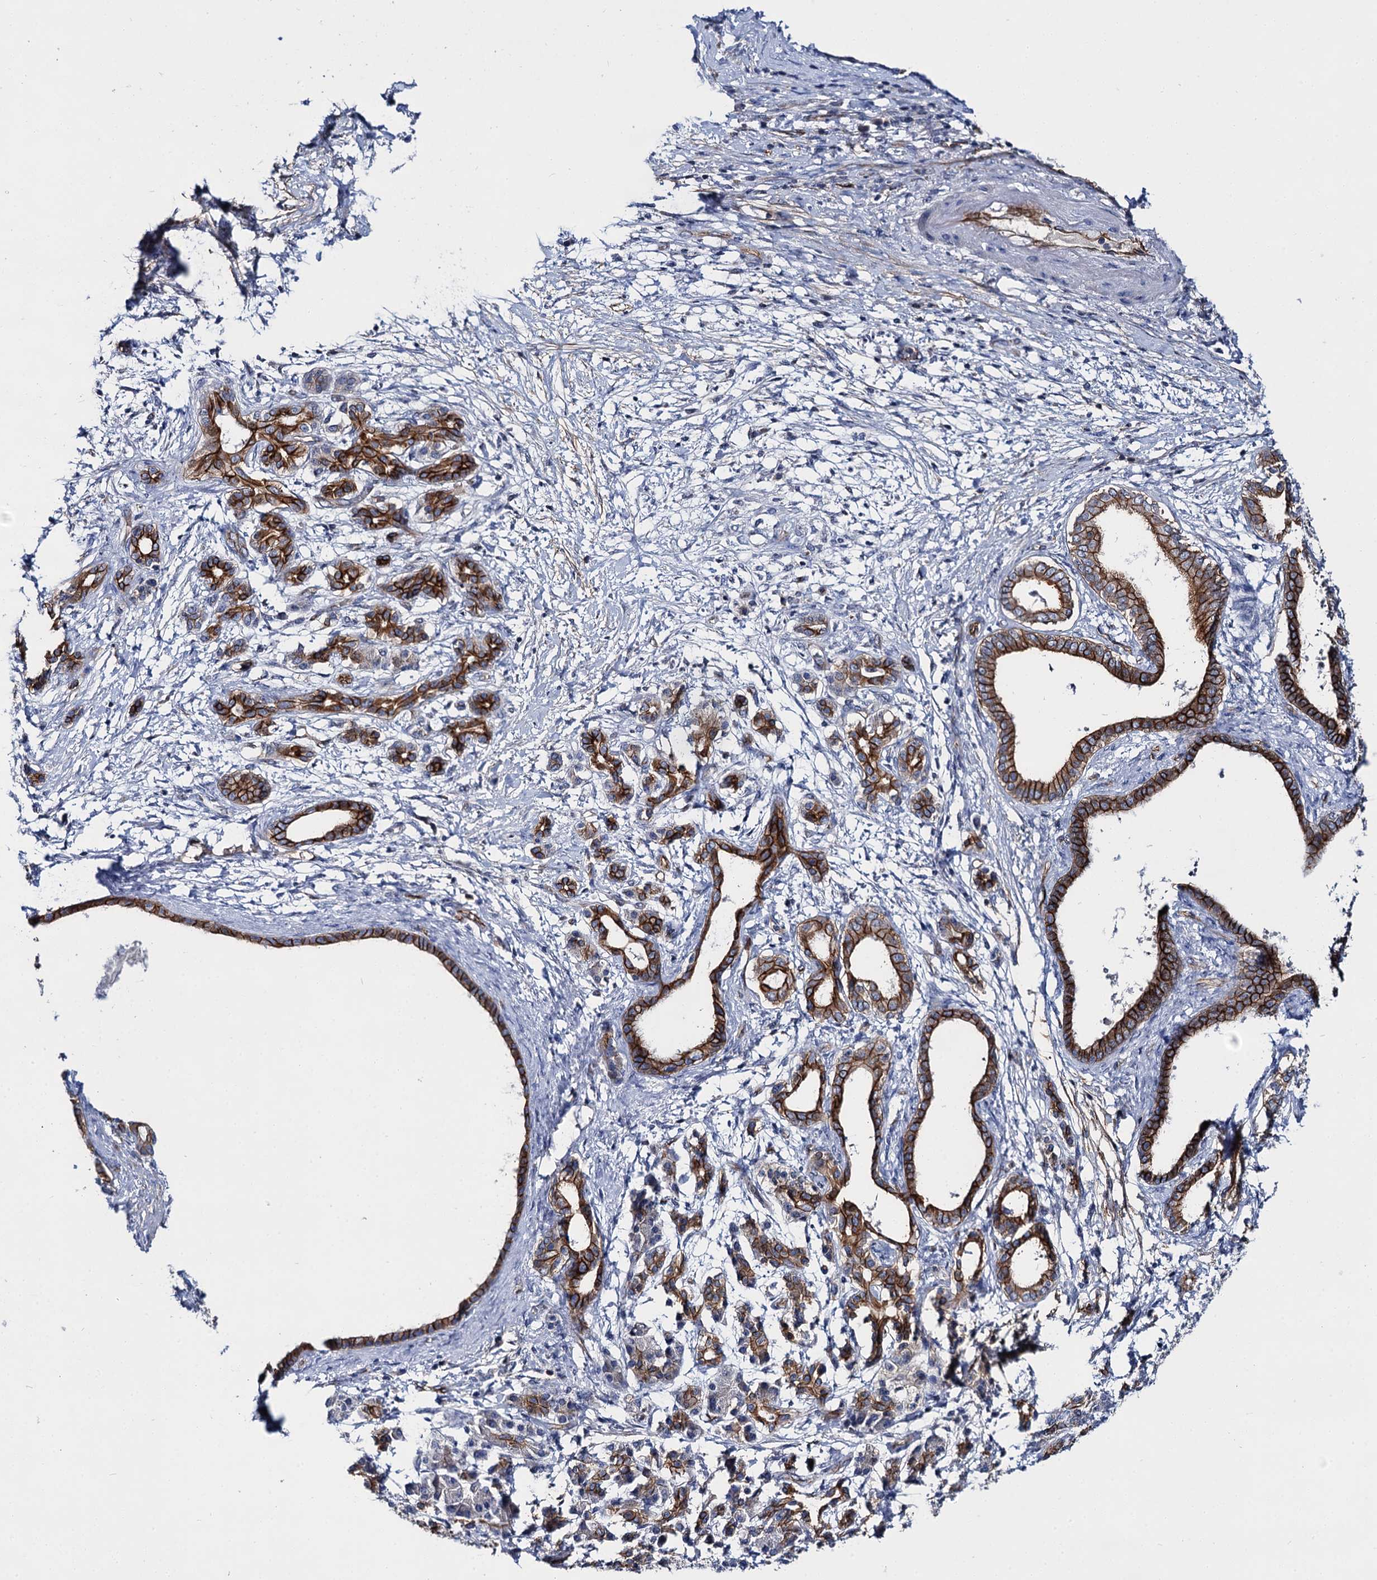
{"staining": {"intensity": "strong", "quantity": ">75%", "location": "cytoplasmic/membranous"}, "tissue": "pancreatic cancer", "cell_type": "Tumor cells", "image_type": "cancer", "snomed": [{"axis": "morphology", "description": "Adenocarcinoma, NOS"}, {"axis": "topography", "description": "Pancreas"}], "caption": "Strong cytoplasmic/membranous protein staining is identified in about >75% of tumor cells in adenocarcinoma (pancreatic).", "gene": "ABLIM1", "patient": {"sex": "female", "age": 55}}